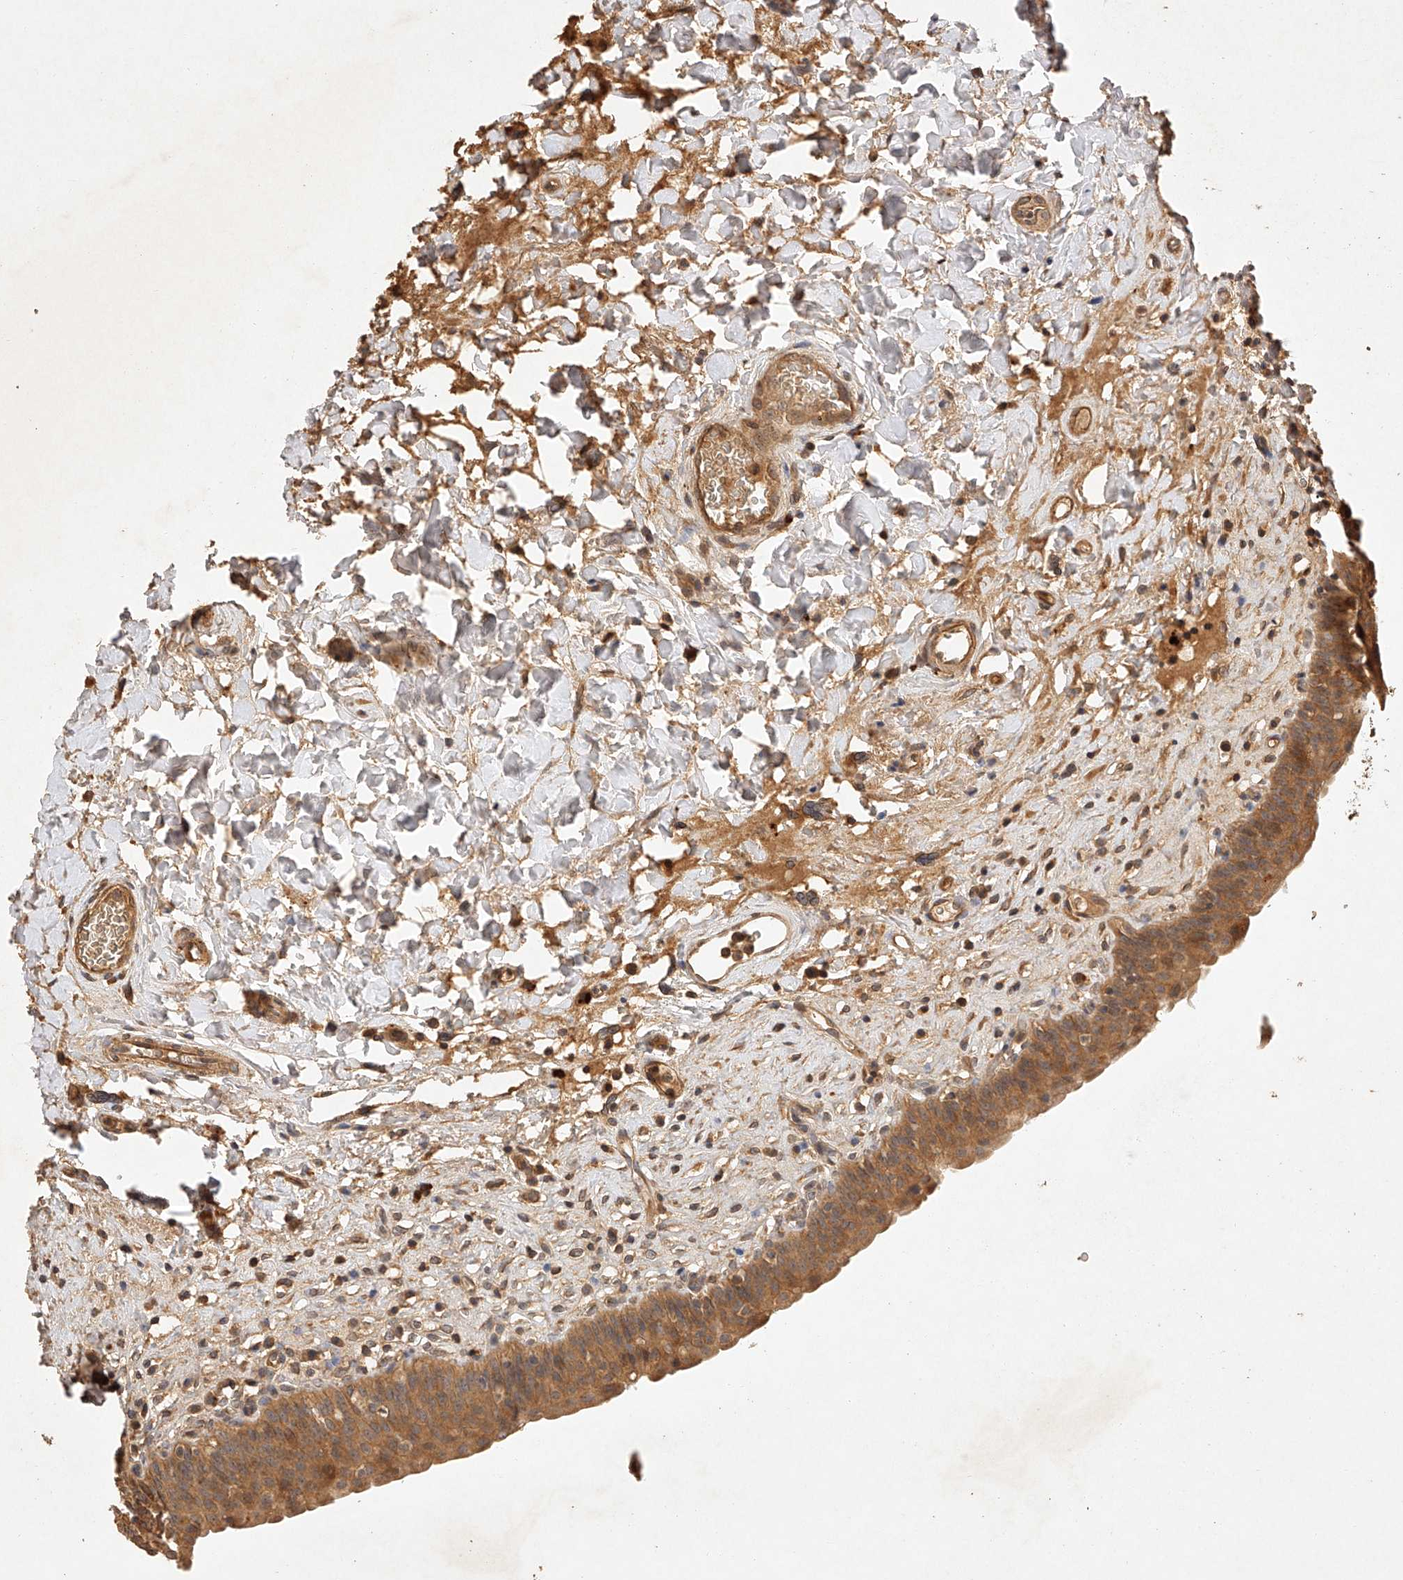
{"staining": {"intensity": "moderate", "quantity": ">75%", "location": "cytoplasmic/membranous"}, "tissue": "urinary bladder", "cell_type": "Urothelial cells", "image_type": "normal", "snomed": [{"axis": "morphology", "description": "Normal tissue, NOS"}, {"axis": "topography", "description": "Urinary bladder"}], "caption": "Immunohistochemistry staining of benign urinary bladder, which shows medium levels of moderate cytoplasmic/membranous expression in approximately >75% of urothelial cells indicating moderate cytoplasmic/membranous protein expression. The staining was performed using DAB (brown) for protein detection and nuclei were counterstained in hematoxylin (blue).", "gene": "NSMAF", "patient": {"sex": "male", "age": 83}}